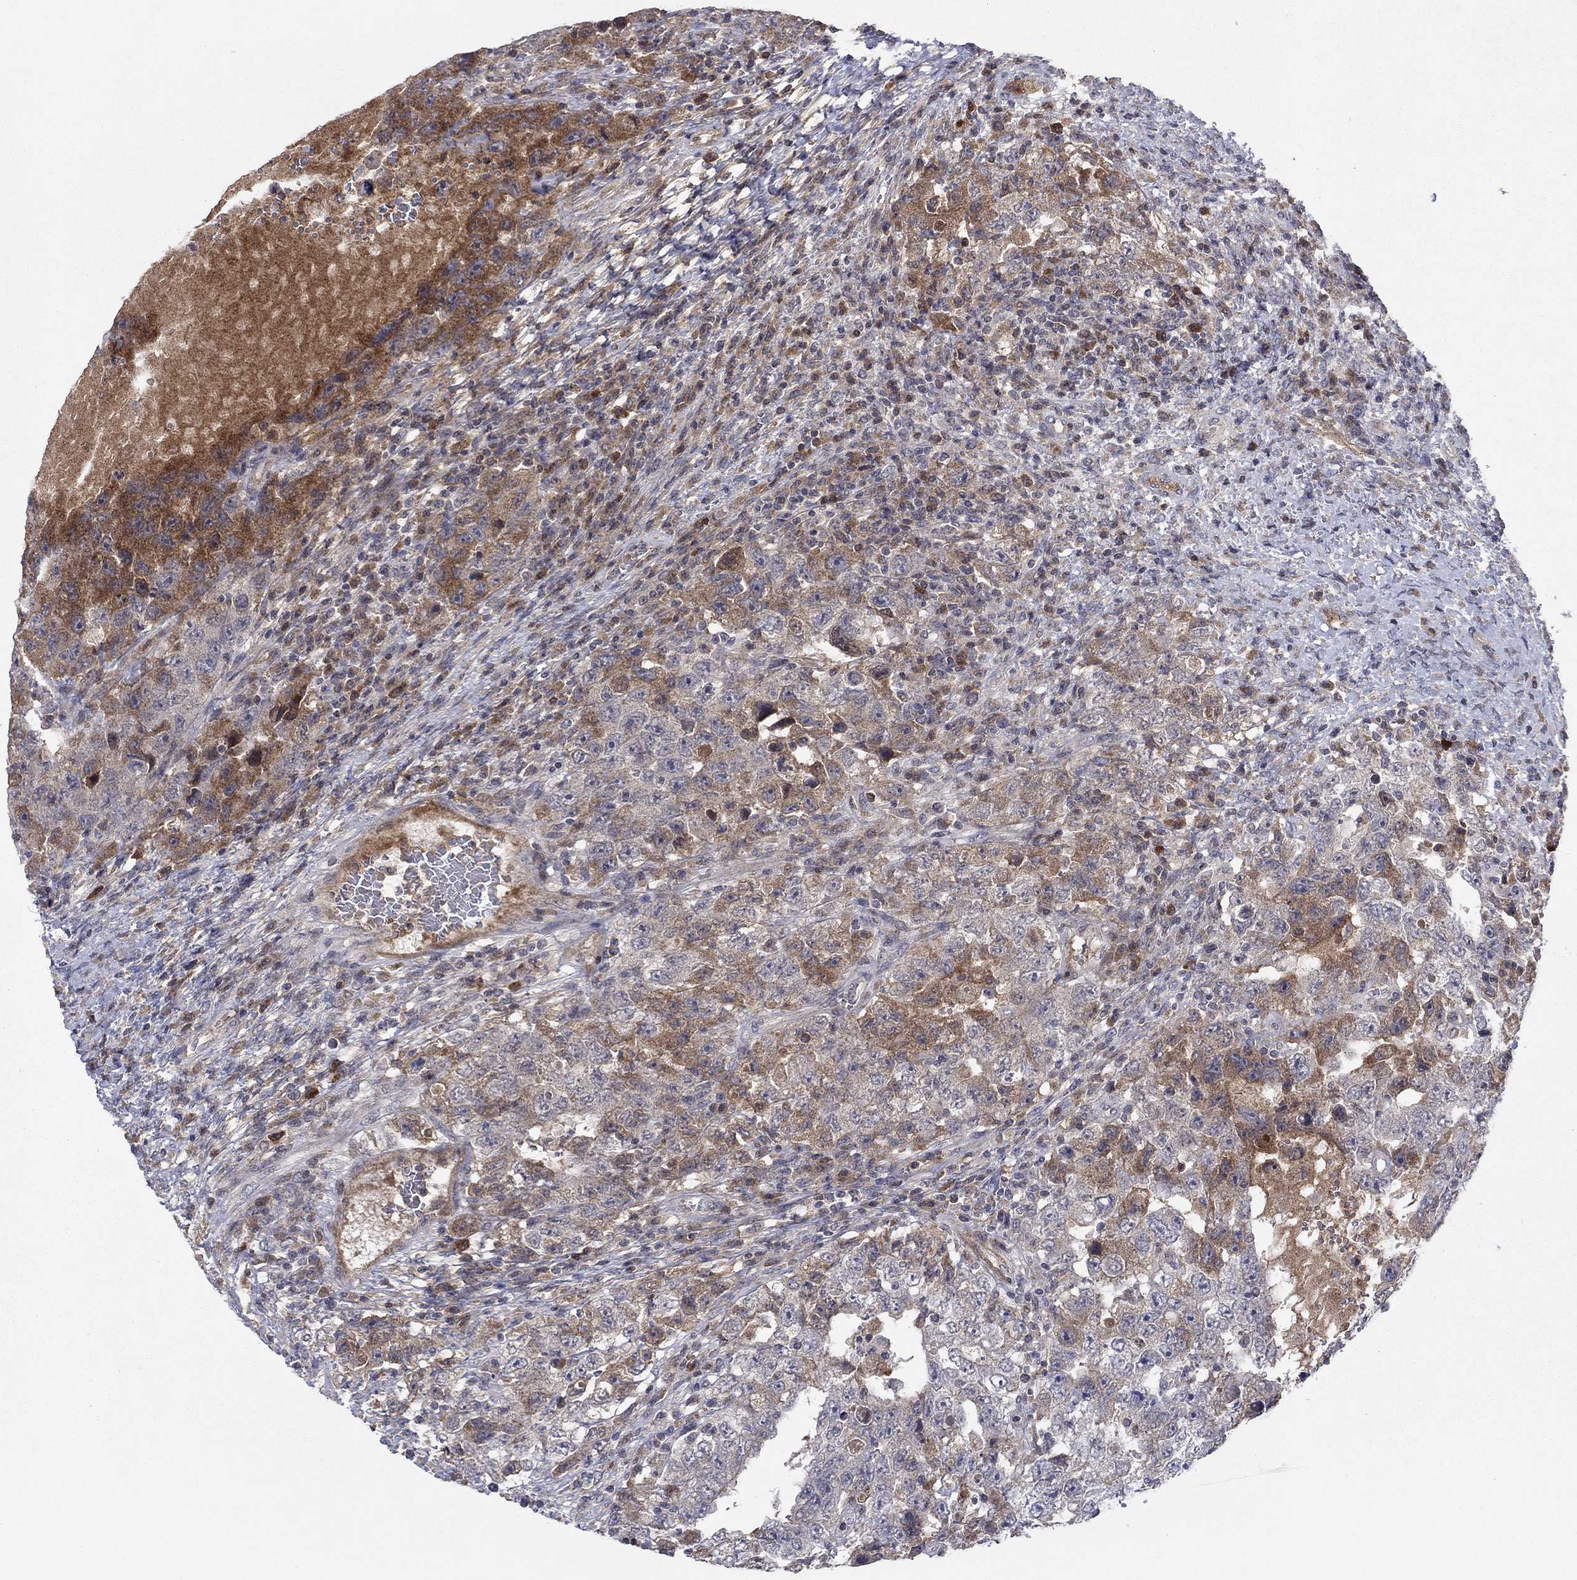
{"staining": {"intensity": "moderate", "quantity": "25%-75%", "location": "cytoplasmic/membranous"}, "tissue": "testis cancer", "cell_type": "Tumor cells", "image_type": "cancer", "snomed": [{"axis": "morphology", "description": "Carcinoma, Embryonal, NOS"}, {"axis": "topography", "description": "Testis"}], "caption": "Immunohistochemistry (IHC) image of testis cancer (embryonal carcinoma) stained for a protein (brown), which displays medium levels of moderate cytoplasmic/membranous positivity in approximately 25%-75% of tumor cells.", "gene": "IL4", "patient": {"sex": "male", "age": 26}}